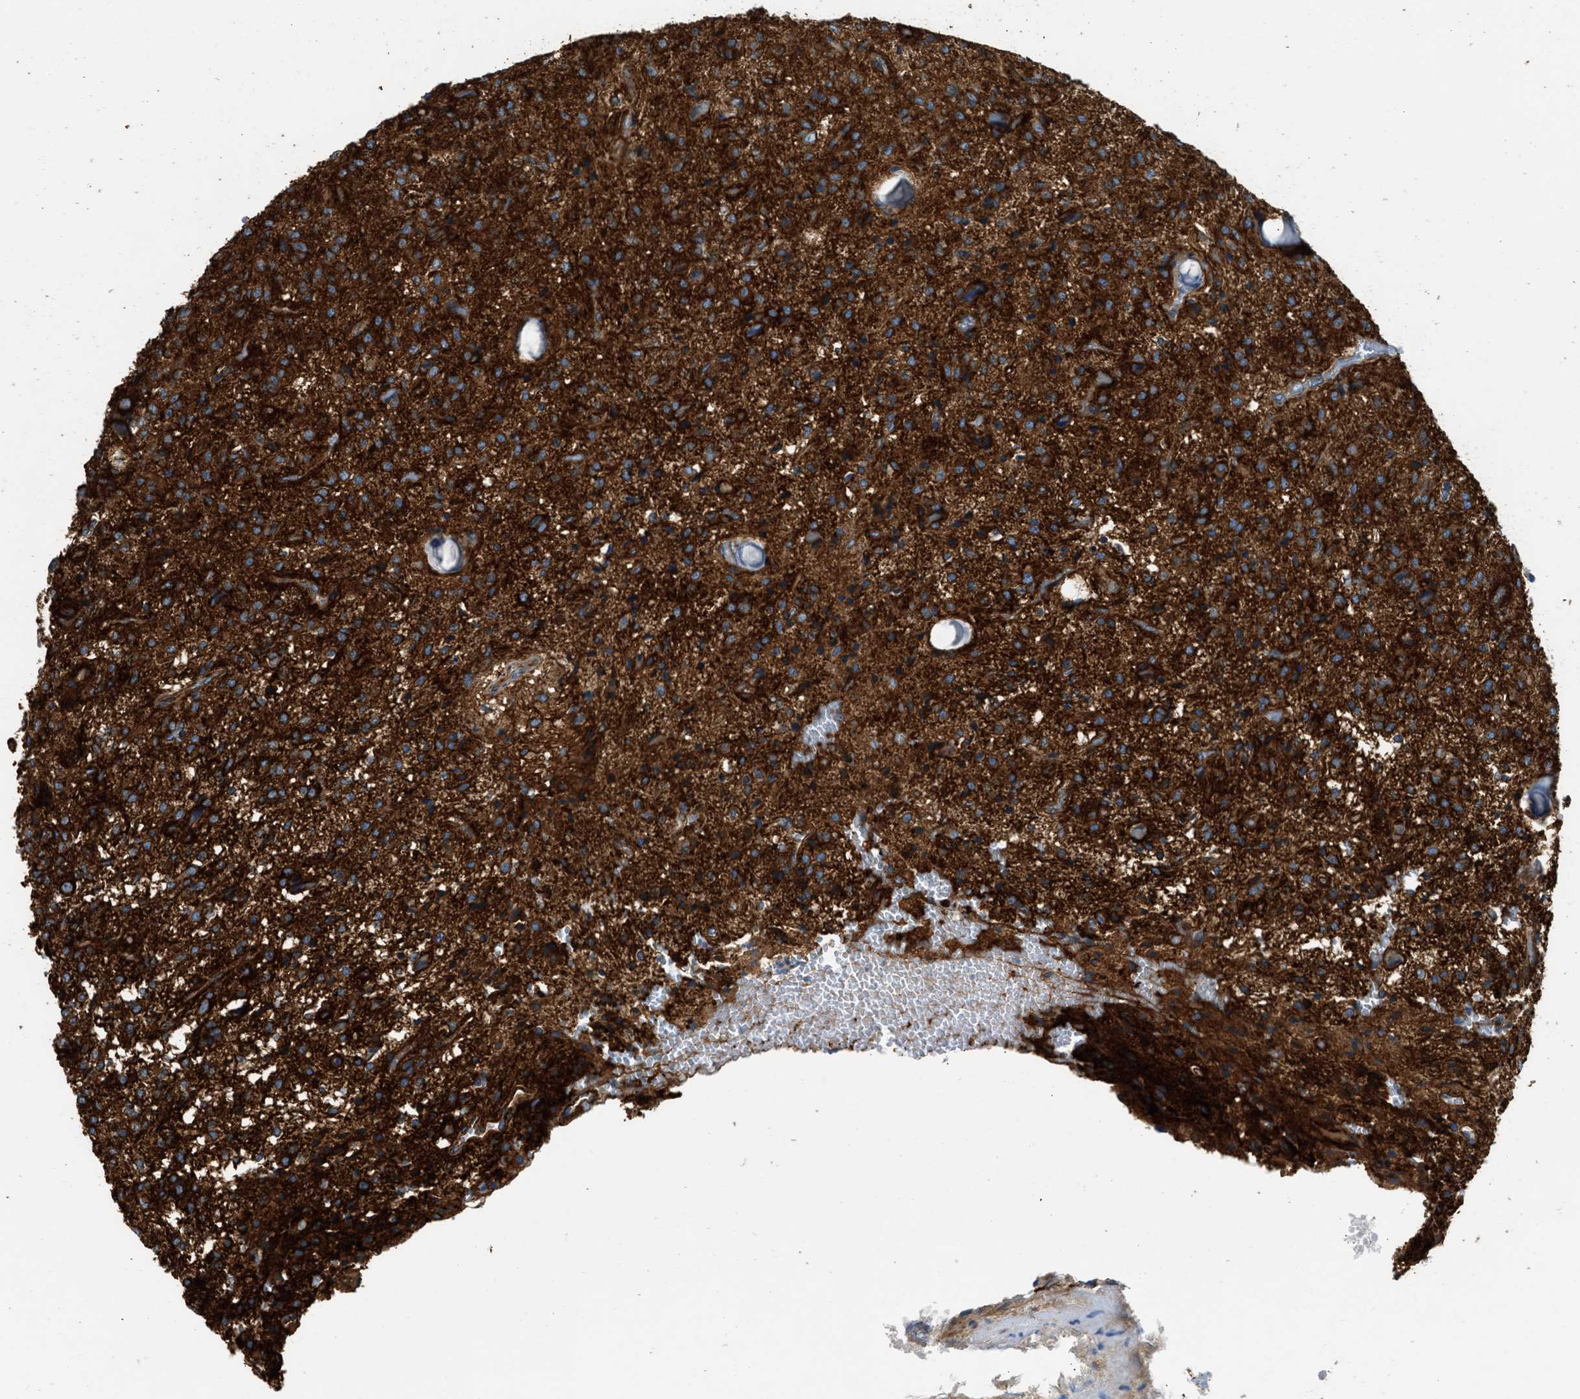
{"staining": {"intensity": "strong", "quantity": ">75%", "location": "cytoplasmic/membranous"}, "tissue": "glioma", "cell_type": "Tumor cells", "image_type": "cancer", "snomed": [{"axis": "morphology", "description": "Glioma, malignant, High grade"}, {"axis": "topography", "description": "Brain"}], "caption": "Glioma stained for a protein displays strong cytoplasmic/membranous positivity in tumor cells.", "gene": "SEPTIN2", "patient": {"sex": "female", "age": 59}}